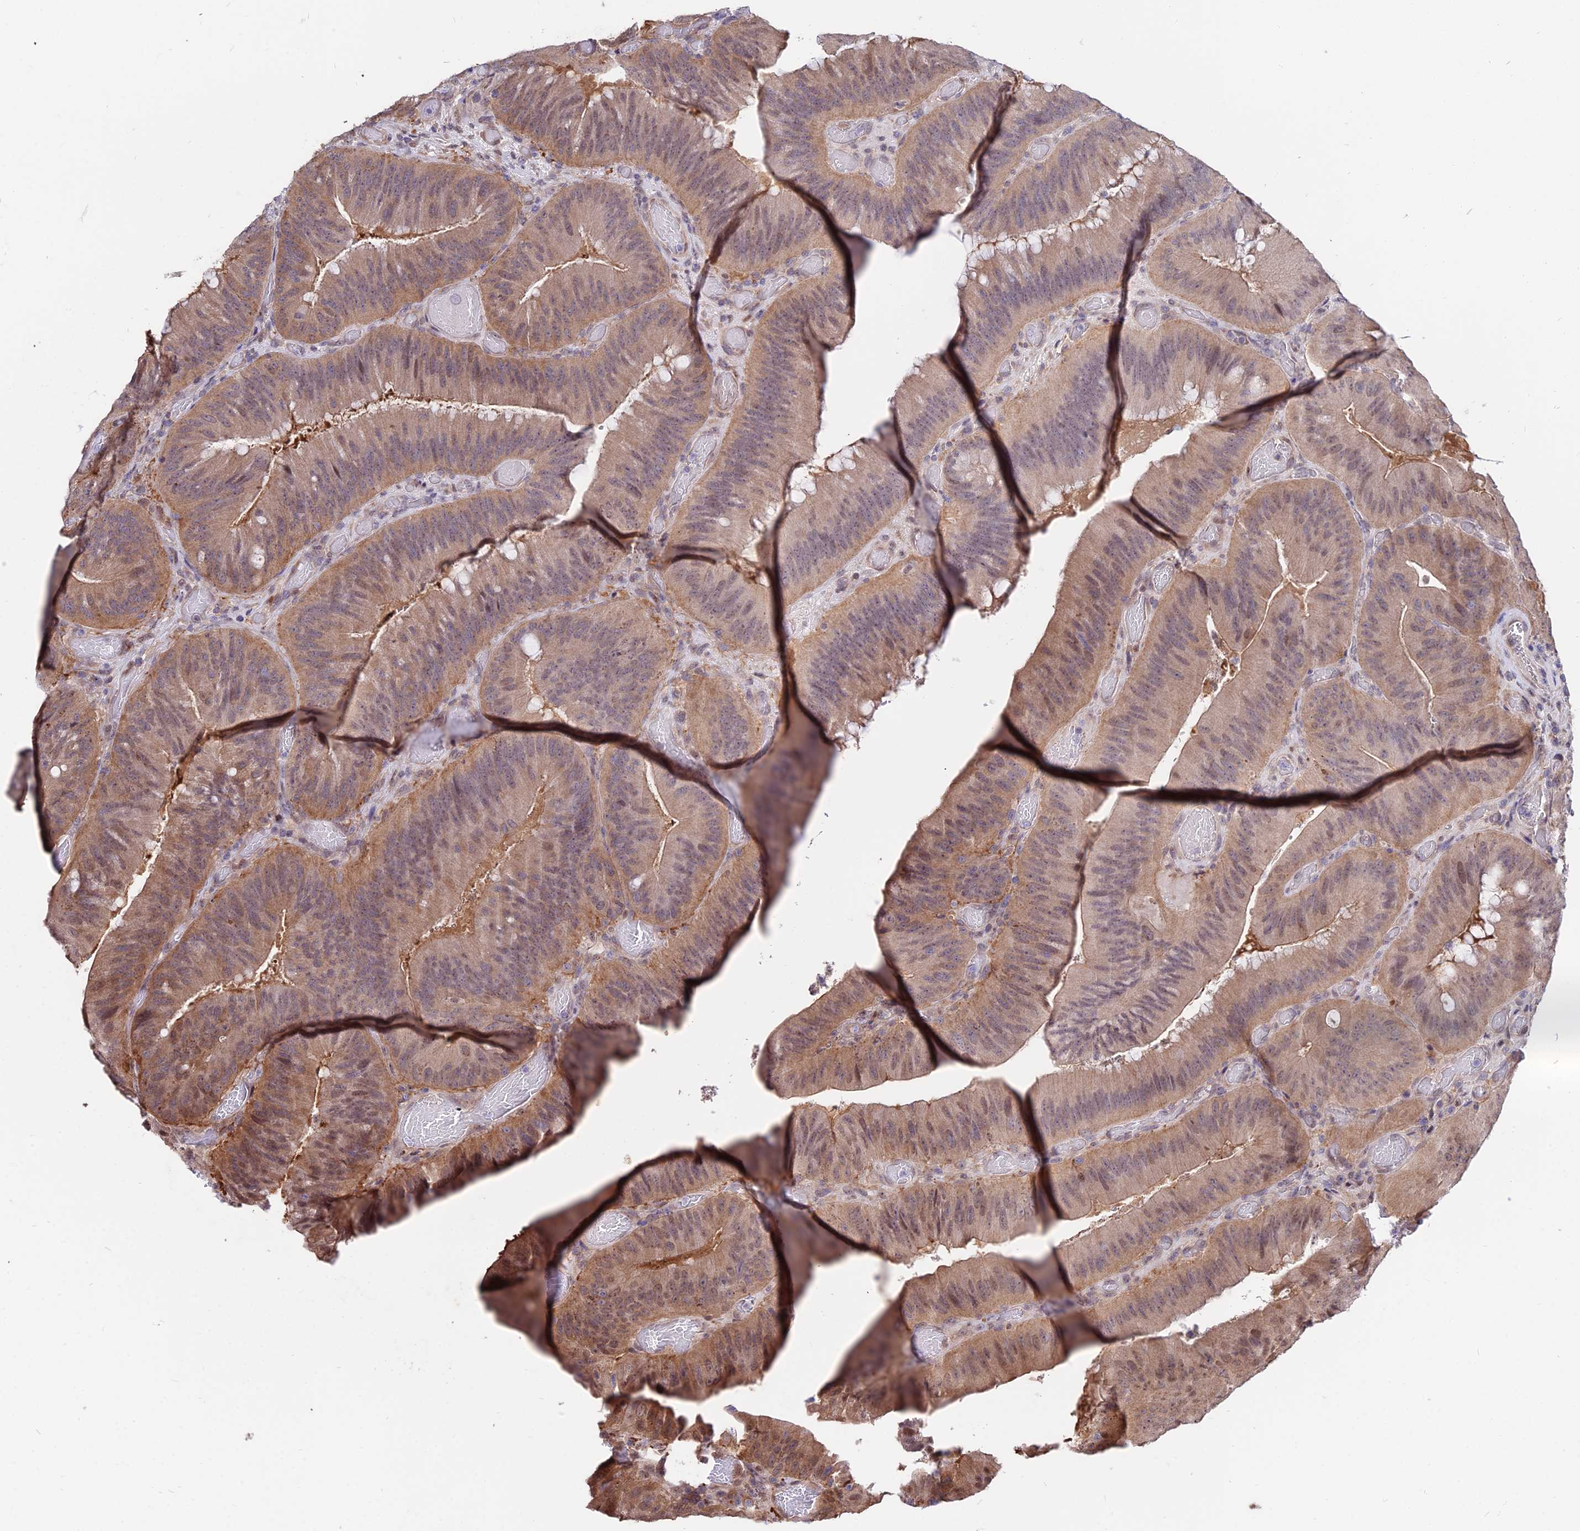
{"staining": {"intensity": "weak", "quantity": ">75%", "location": "cytoplasmic/membranous,nuclear"}, "tissue": "colorectal cancer", "cell_type": "Tumor cells", "image_type": "cancer", "snomed": [{"axis": "morphology", "description": "Adenocarcinoma, NOS"}, {"axis": "topography", "description": "Colon"}], "caption": "The image exhibits staining of adenocarcinoma (colorectal), revealing weak cytoplasmic/membranous and nuclear protein expression (brown color) within tumor cells.", "gene": "INPP4A", "patient": {"sex": "female", "age": 43}}